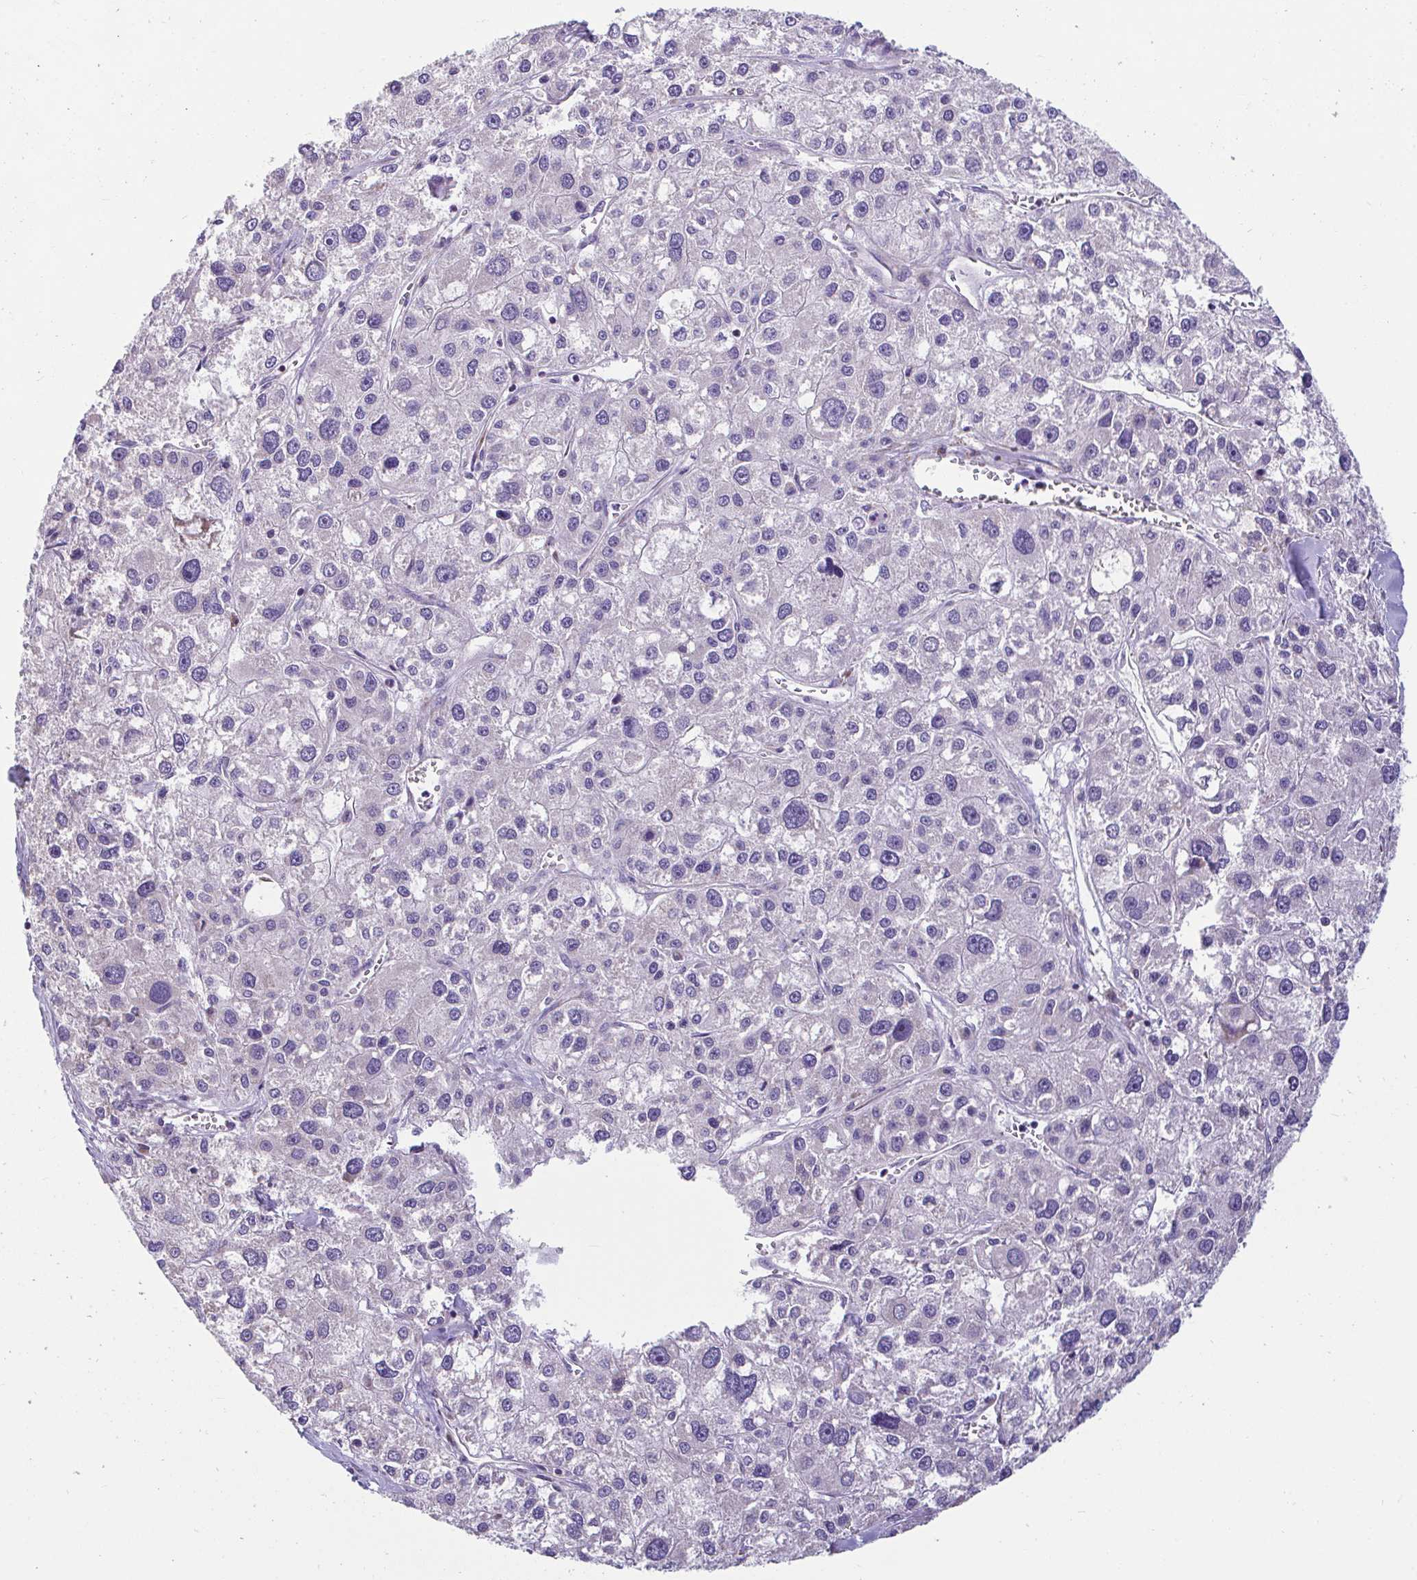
{"staining": {"intensity": "negative", "quantity": "none", "location": "none"}, "tissue": "liver cancer", "cell_type": "Tumor cells", "image_type": "cancer", "snomed": [{"axis": "morphology", "description": "Carcinoma, Hepatocellular, NOS"}, {"axis": "topography", "description": "Liver"}], "caption": "There is no significant expression in tumor cells of liver cancer.", "gene": "OR13A1", "patient": {"sex": "male", "age": 73}}